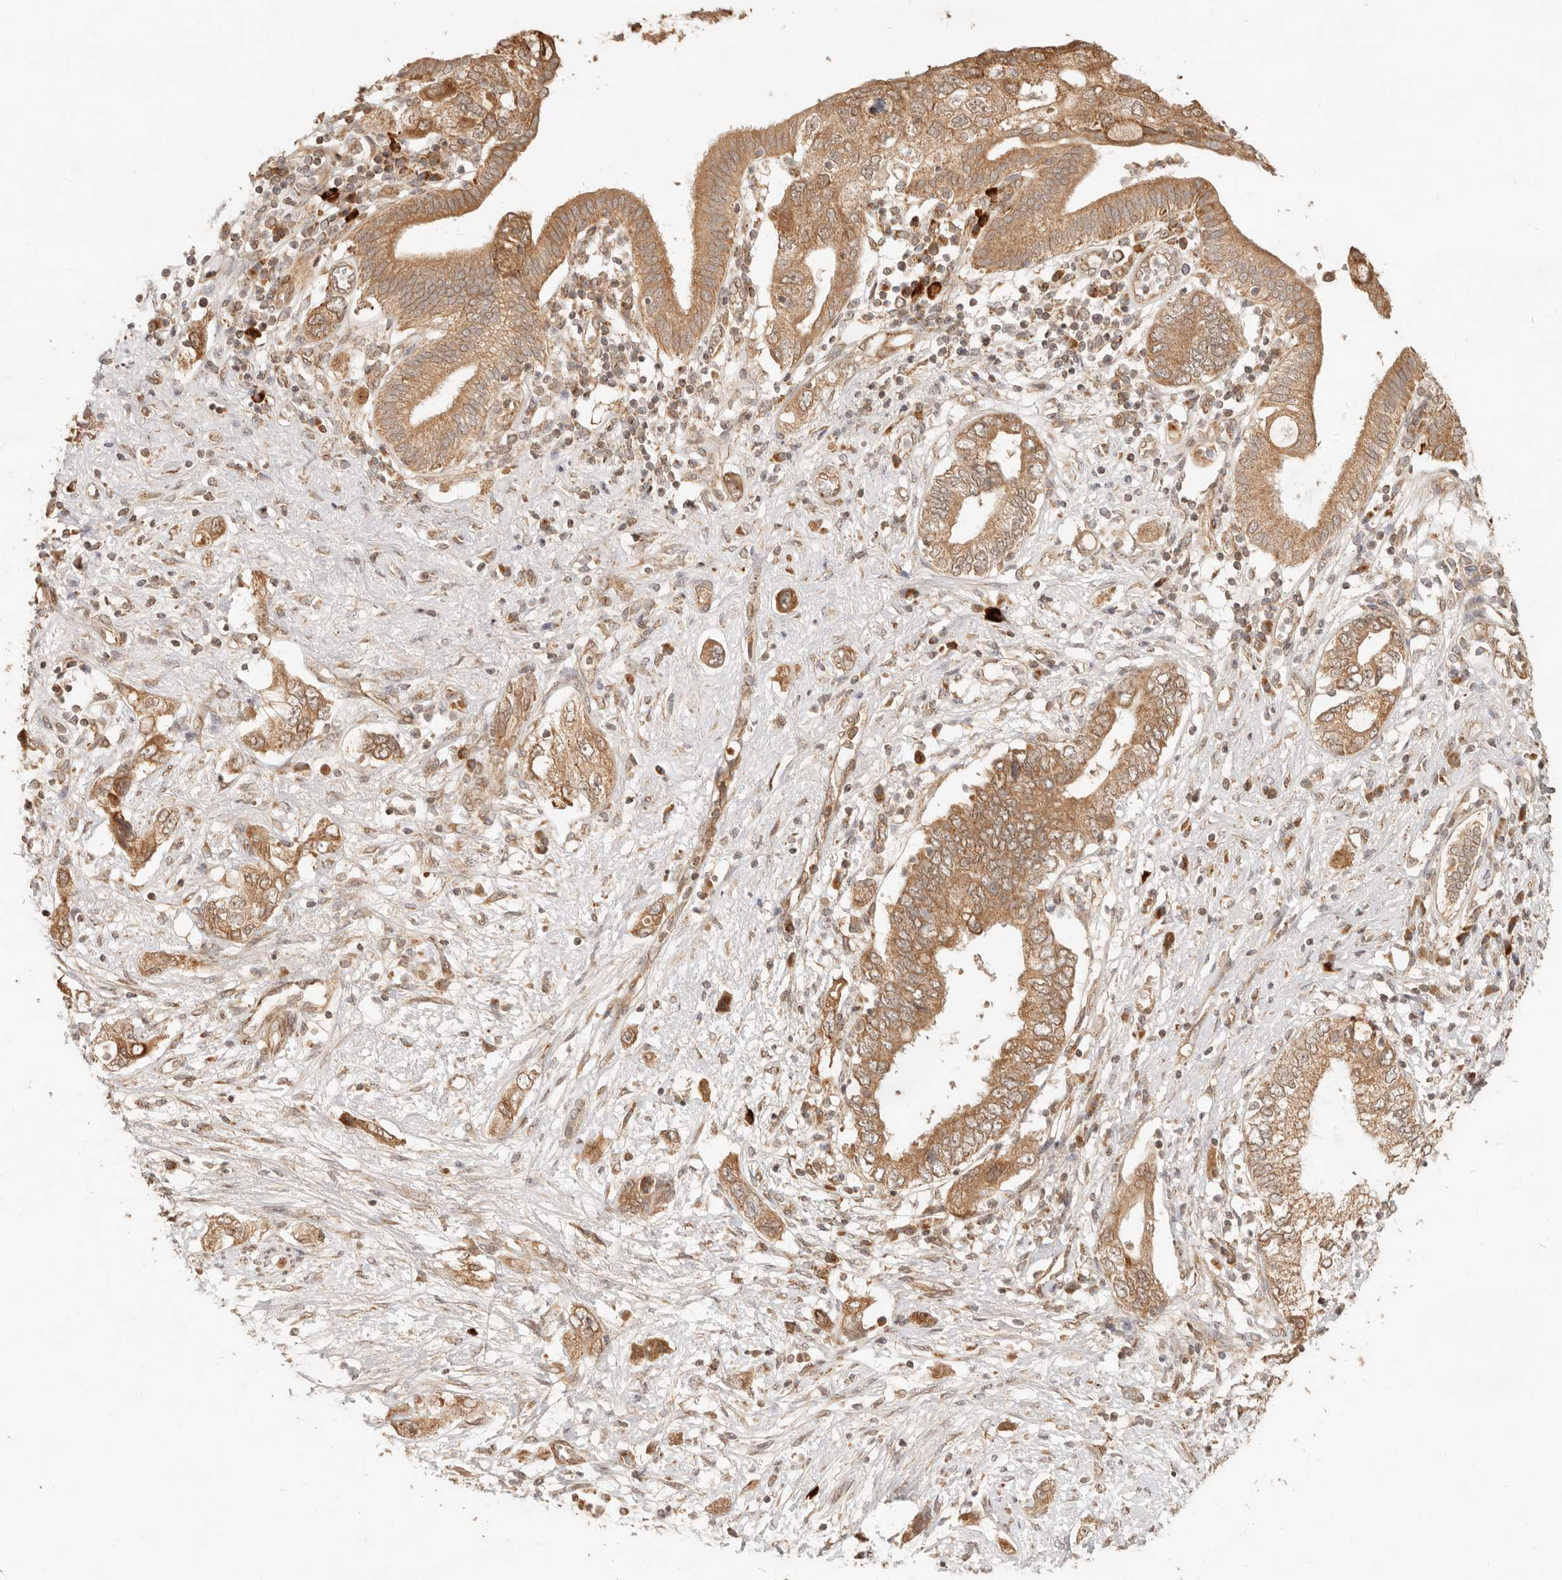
{"staining": {"intensity": "moderate", "quantity": ">75%", "location": "cytoplasmic/membranous"}, "tissue": "pancreatic cancer", "cell_type": "Tumor cells", "image_type": "cancer", "snomed": [{"axis": "morphology", "description": "Adenocarcinoma, NOS"}, {"axis": "topography", "description": "Pancreas"}], "caption": "Protein staining reveals moderate cytoplasmic/membranous staining in about >75% of tumor cells in pancreatic cancer (adenocarcinoma).", "gene": "BAALC", "patient": {"sex": "female", "age": 73}}